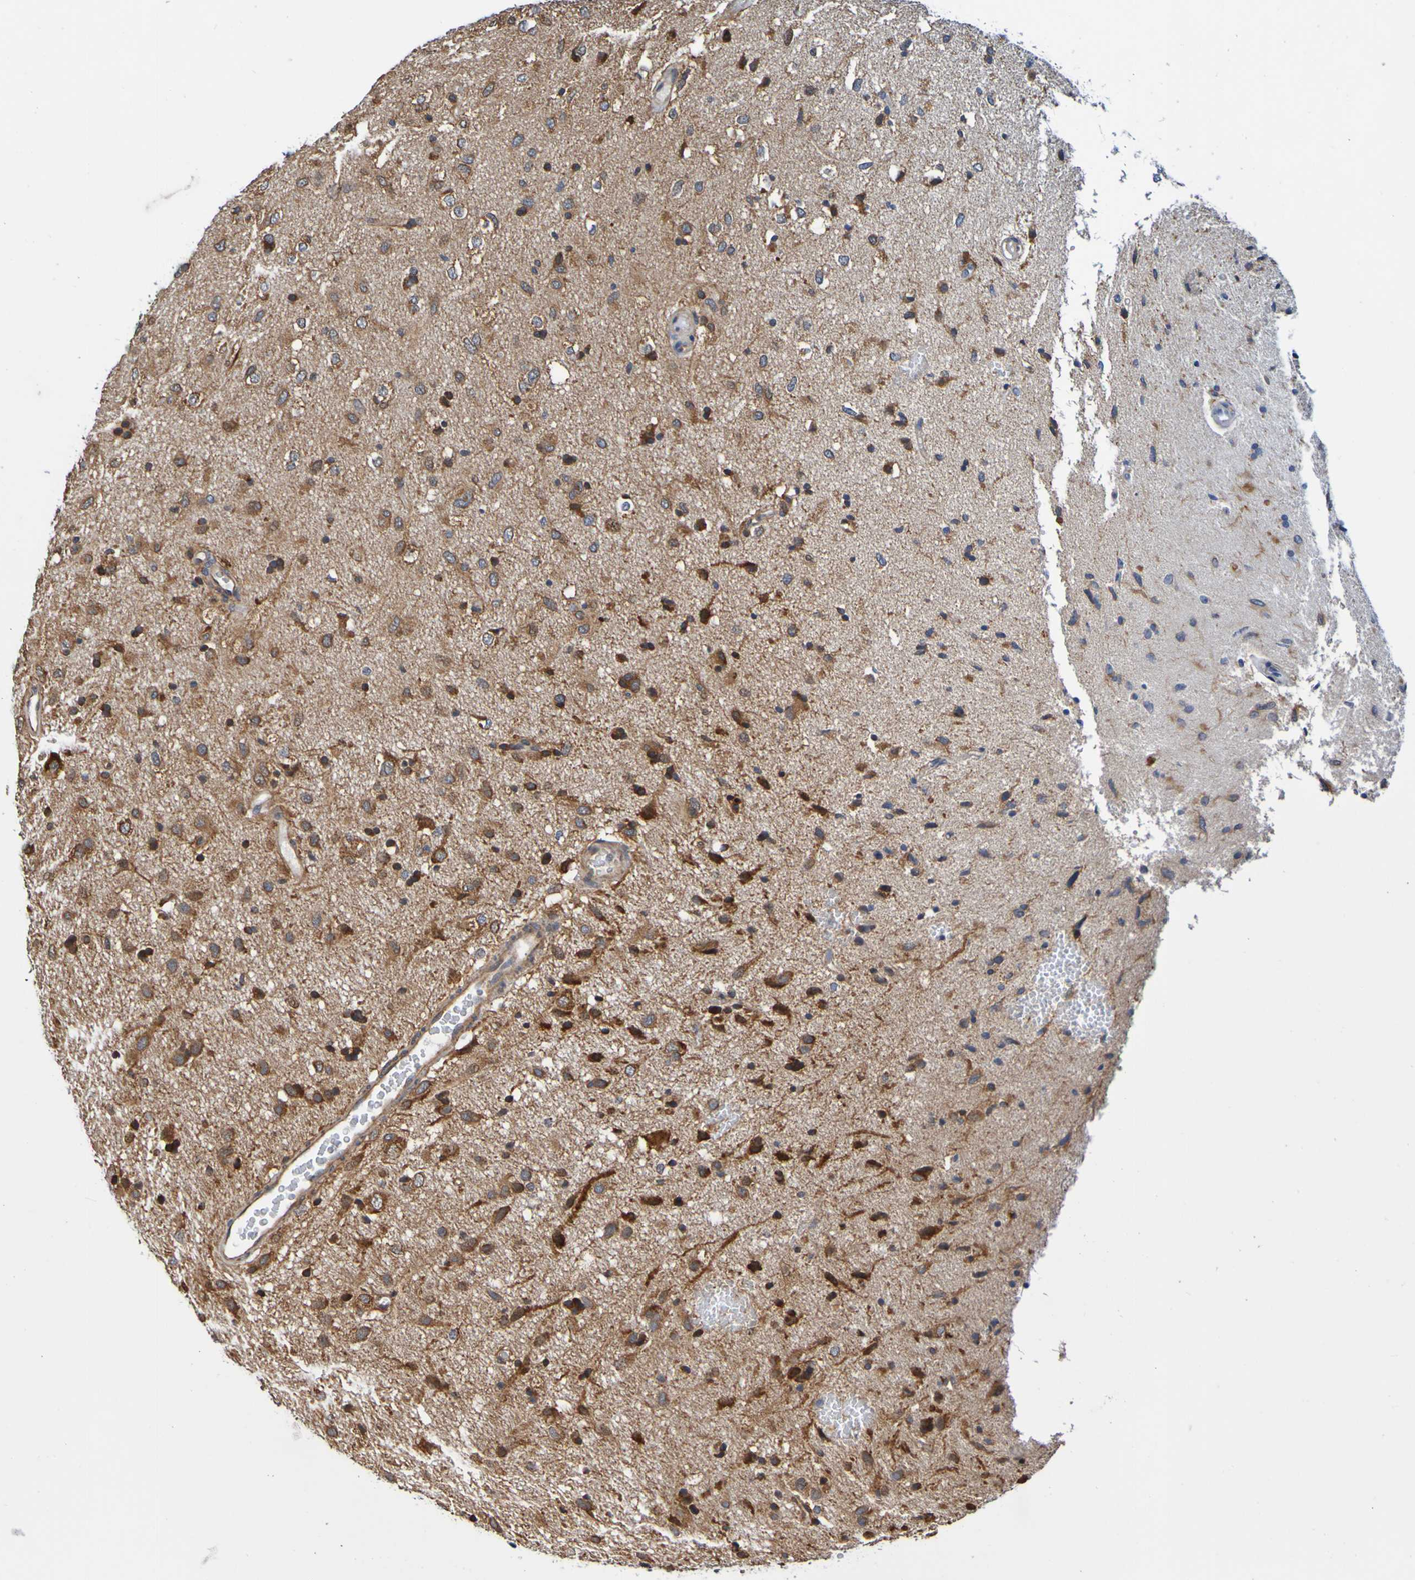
{"staining": {"intensity": "moderate", "quantity": "25%-75%", "location": "cytoplasmic/membranous"}, "tissue": "glioma", "cell_type": "Tumor cells", "image_type": "cancer", "snomed": [{"axis": "morphology", "description": "Glioma, malignant, Low grade"}, {"axis": "topography", "description": "Brain"}], "caption": "Immunohistochemistry (IHC) photomicrograph of neoplastic tissue: human malignant glioma (low-grade) stained using immunohistochemistry (IHC) exhibits medium levels of moderate protein expression localized specifically in the cytoplasmic/membranous of tumor cells, appearing as a cytoplasmic/membranous brown color.", "gene": "AXIN1", "patient": {"sex": "male", "age": 77}}